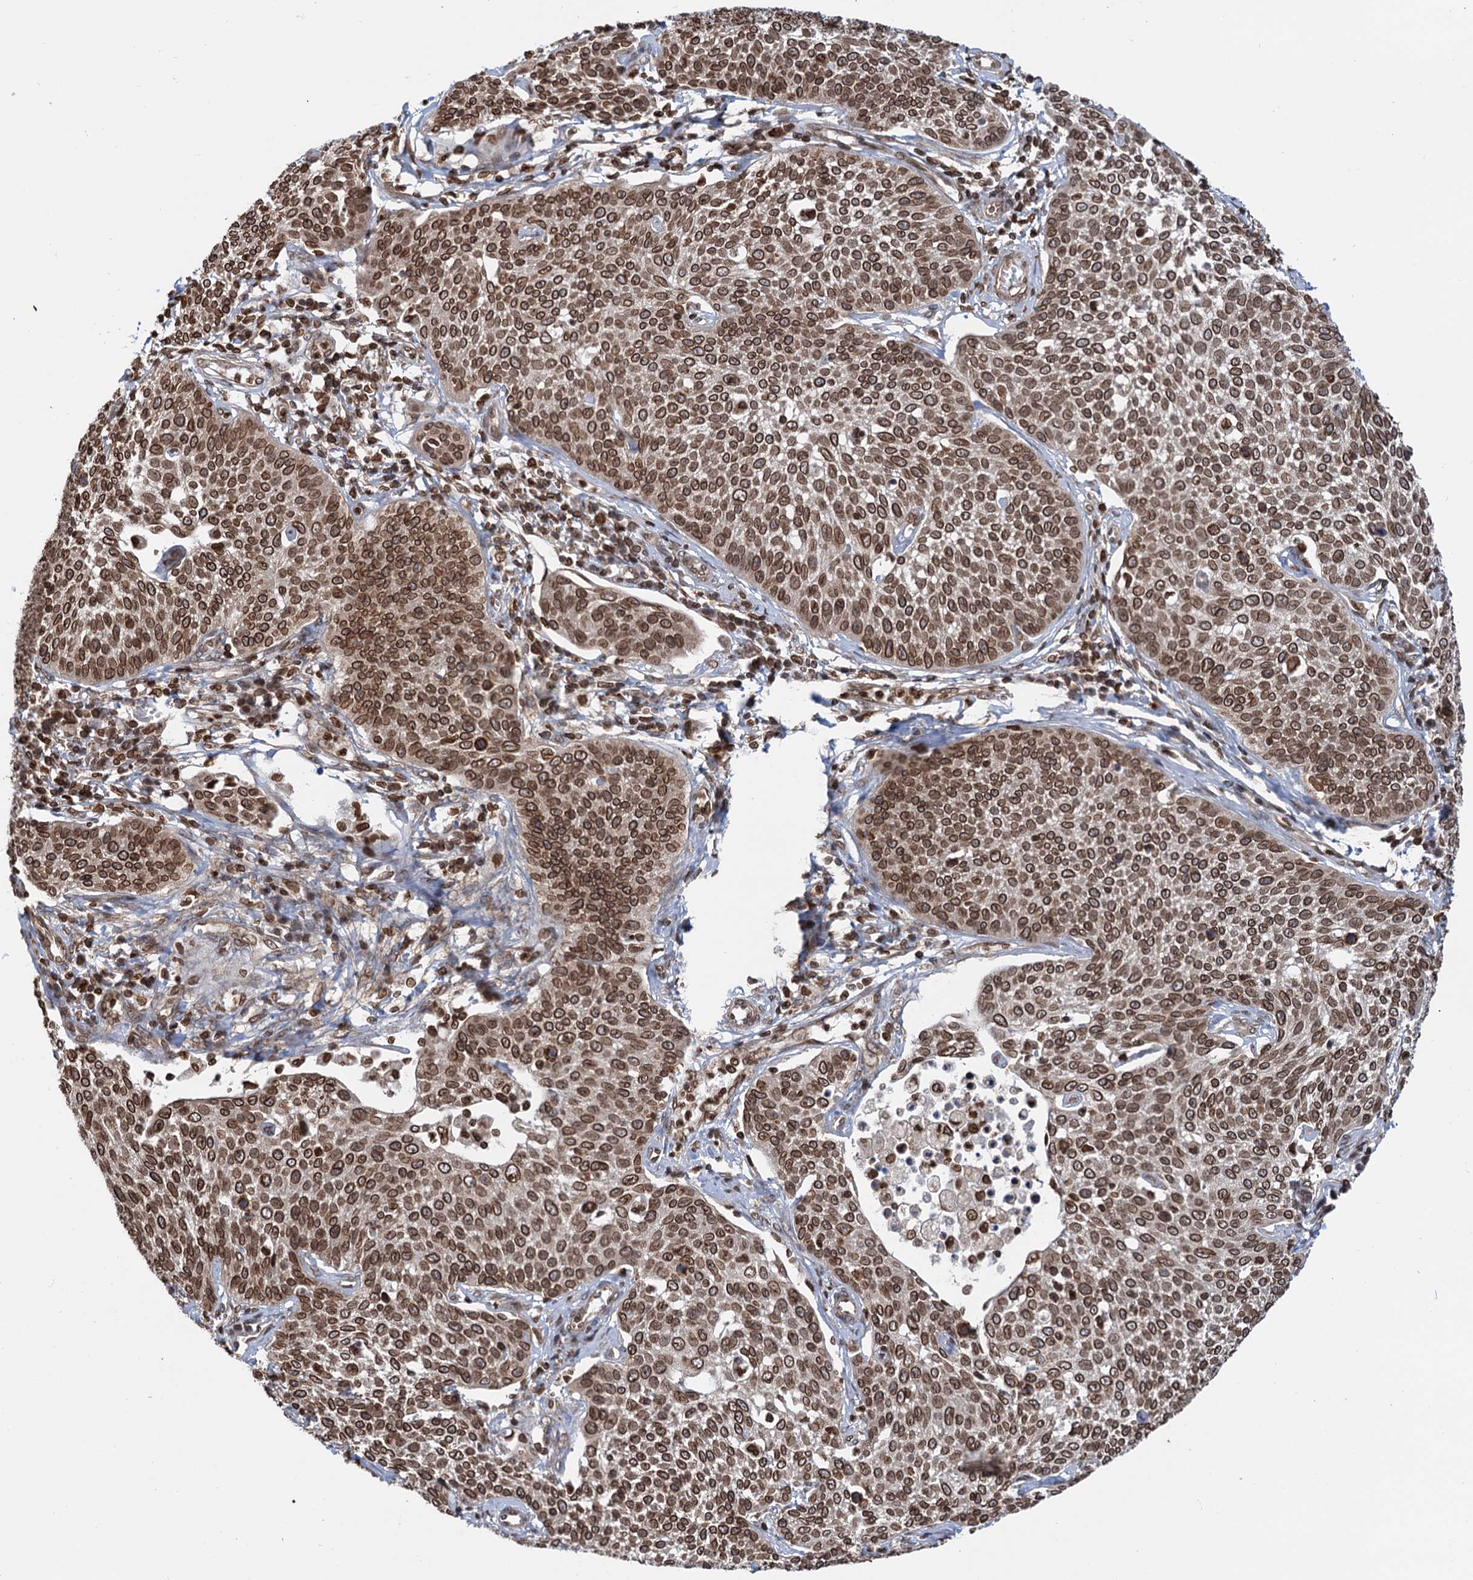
{"staining": {"intensity": "strong", "quantity": ">75%", "location": "nuclear"}, "tissue": "cervical cancer", "cell_type": "Tumor cells", "image_type": "cancer", "snomed": [{"axis": "morphology", "description": "Squamous cell carcinoma, NOS"}, {"axis": "topography", "description": "Cervix"}], "caption": "Strong nuclear expression for a protein is identified in approximately >75% of tumor cells of cervical cancer (squamous cell carcinoma) using immunohistochemistry.", "gene": "ZC3H13", "patient": {"sex": "female", "age": 34}}